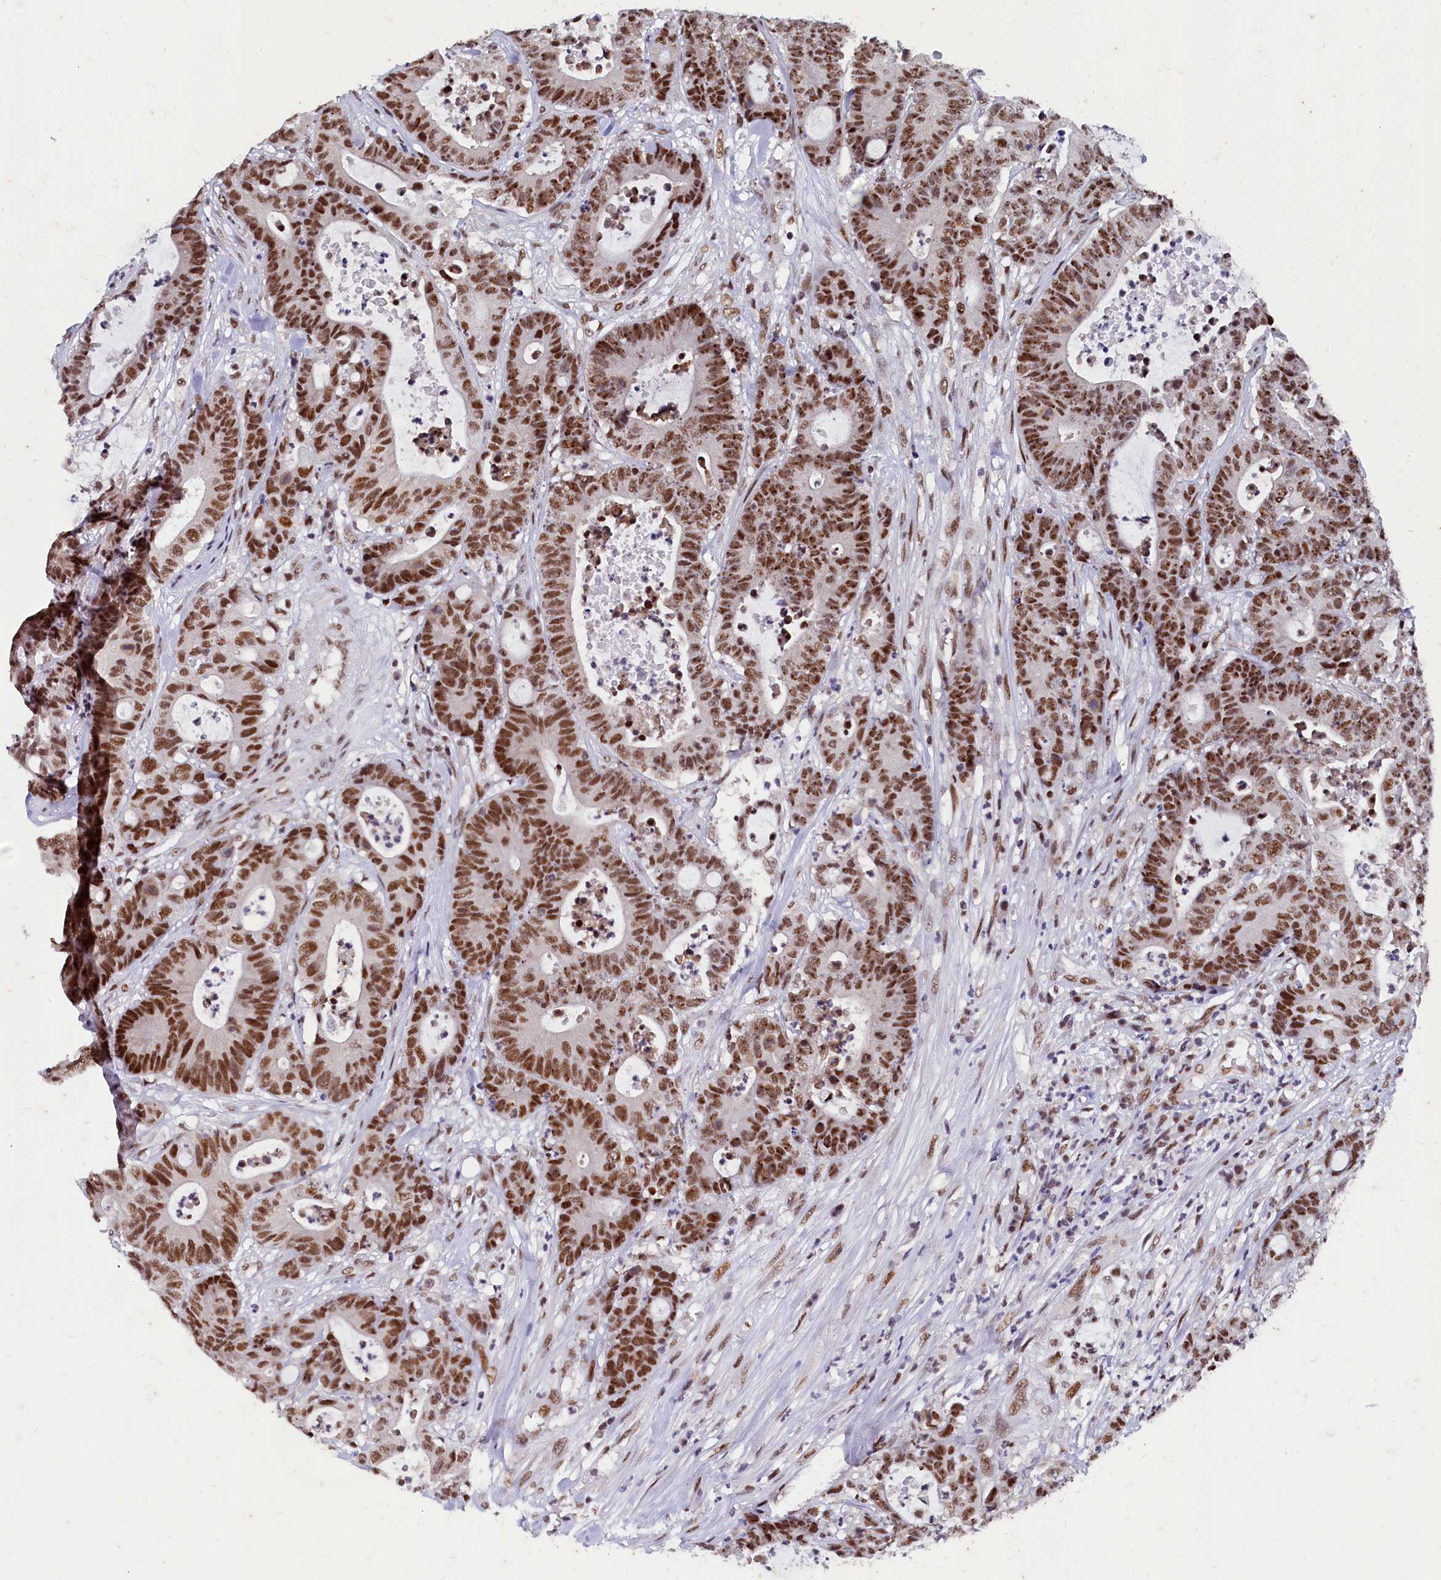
{"staining": {"intensity": "moderate", "quantity": ">75%", "location": "nuclear"}, "tissue": "colorectal cancer", "cell_type": "Tumor cells", "image_type": "cancer", "snomed": [{"axis": "morphology", "description": "Adenocarcinoma, NOS"}, {"axis": "topography", "description": "Colon"}], "caption": "Adenocarcinoma (colorectal) tissue displays moderate nuclear positivity in about >75% of tumor cells", "gene": "CPSF7", "patient": {"sex": "female", "age": 84}}